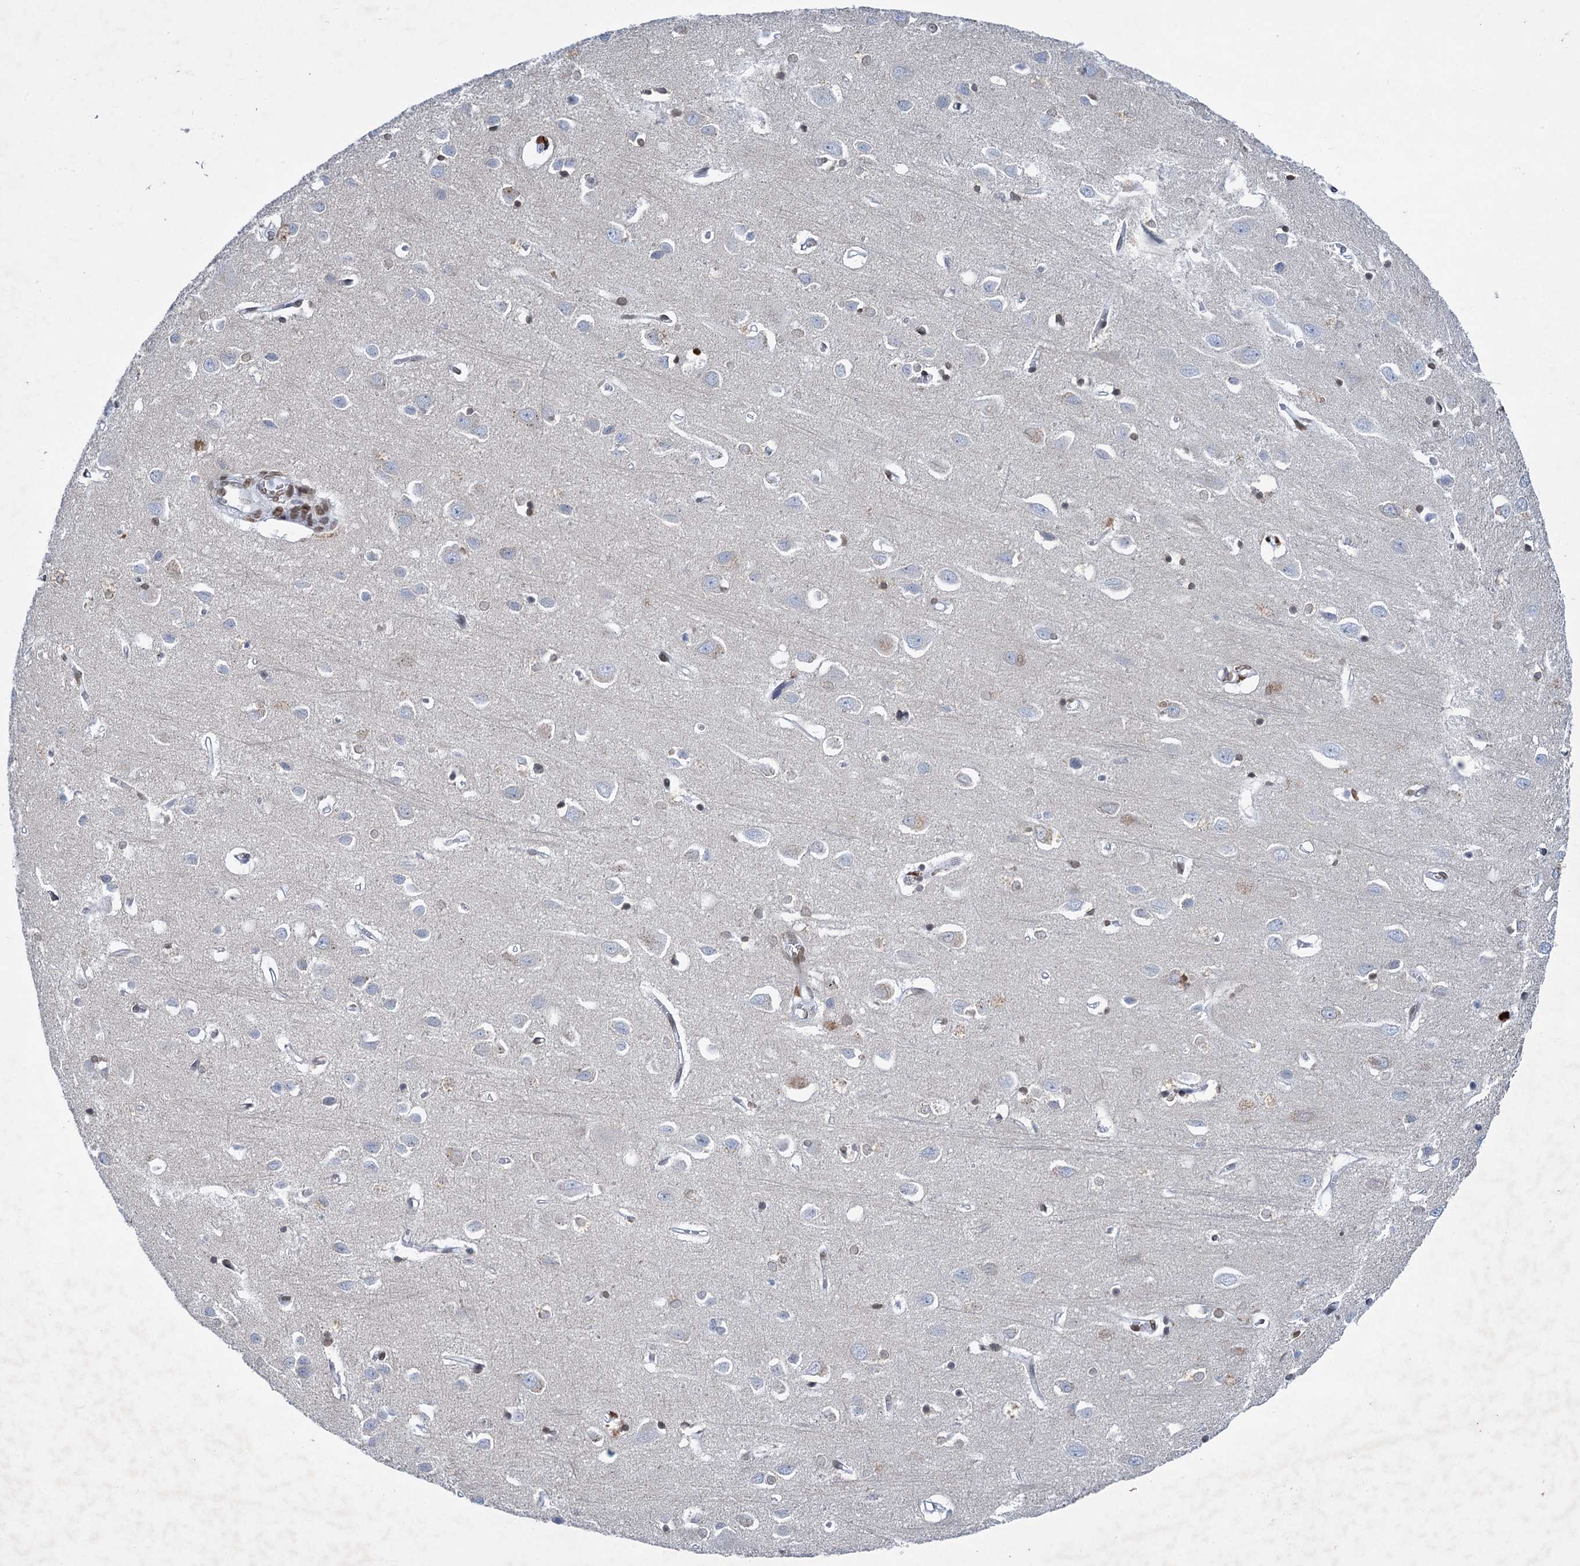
{"staining": {"intensity": "moderate", "quantity": "25%-75%", "location": "nuclear"}, "tissue": "cerebral cortex", "cell_type": "Endothelial cells", "image_type": "normal", "snomed": [{"axis": "morphology", "description": "Normal tissue, NOS"}, {"axis": "topography", "description": "Cerebral cortex"}], "caption": "High-magnification brightfield microscopy of benign cerebral cortex stained with DAB (brown) and counterstained with hematoxylin (blue). endothelial cells exhibit moderate nuclear expression is seen in about25%-75% of cells.", "gene": "PRSS35", "patient": {"sex": "female", "age": 64}}